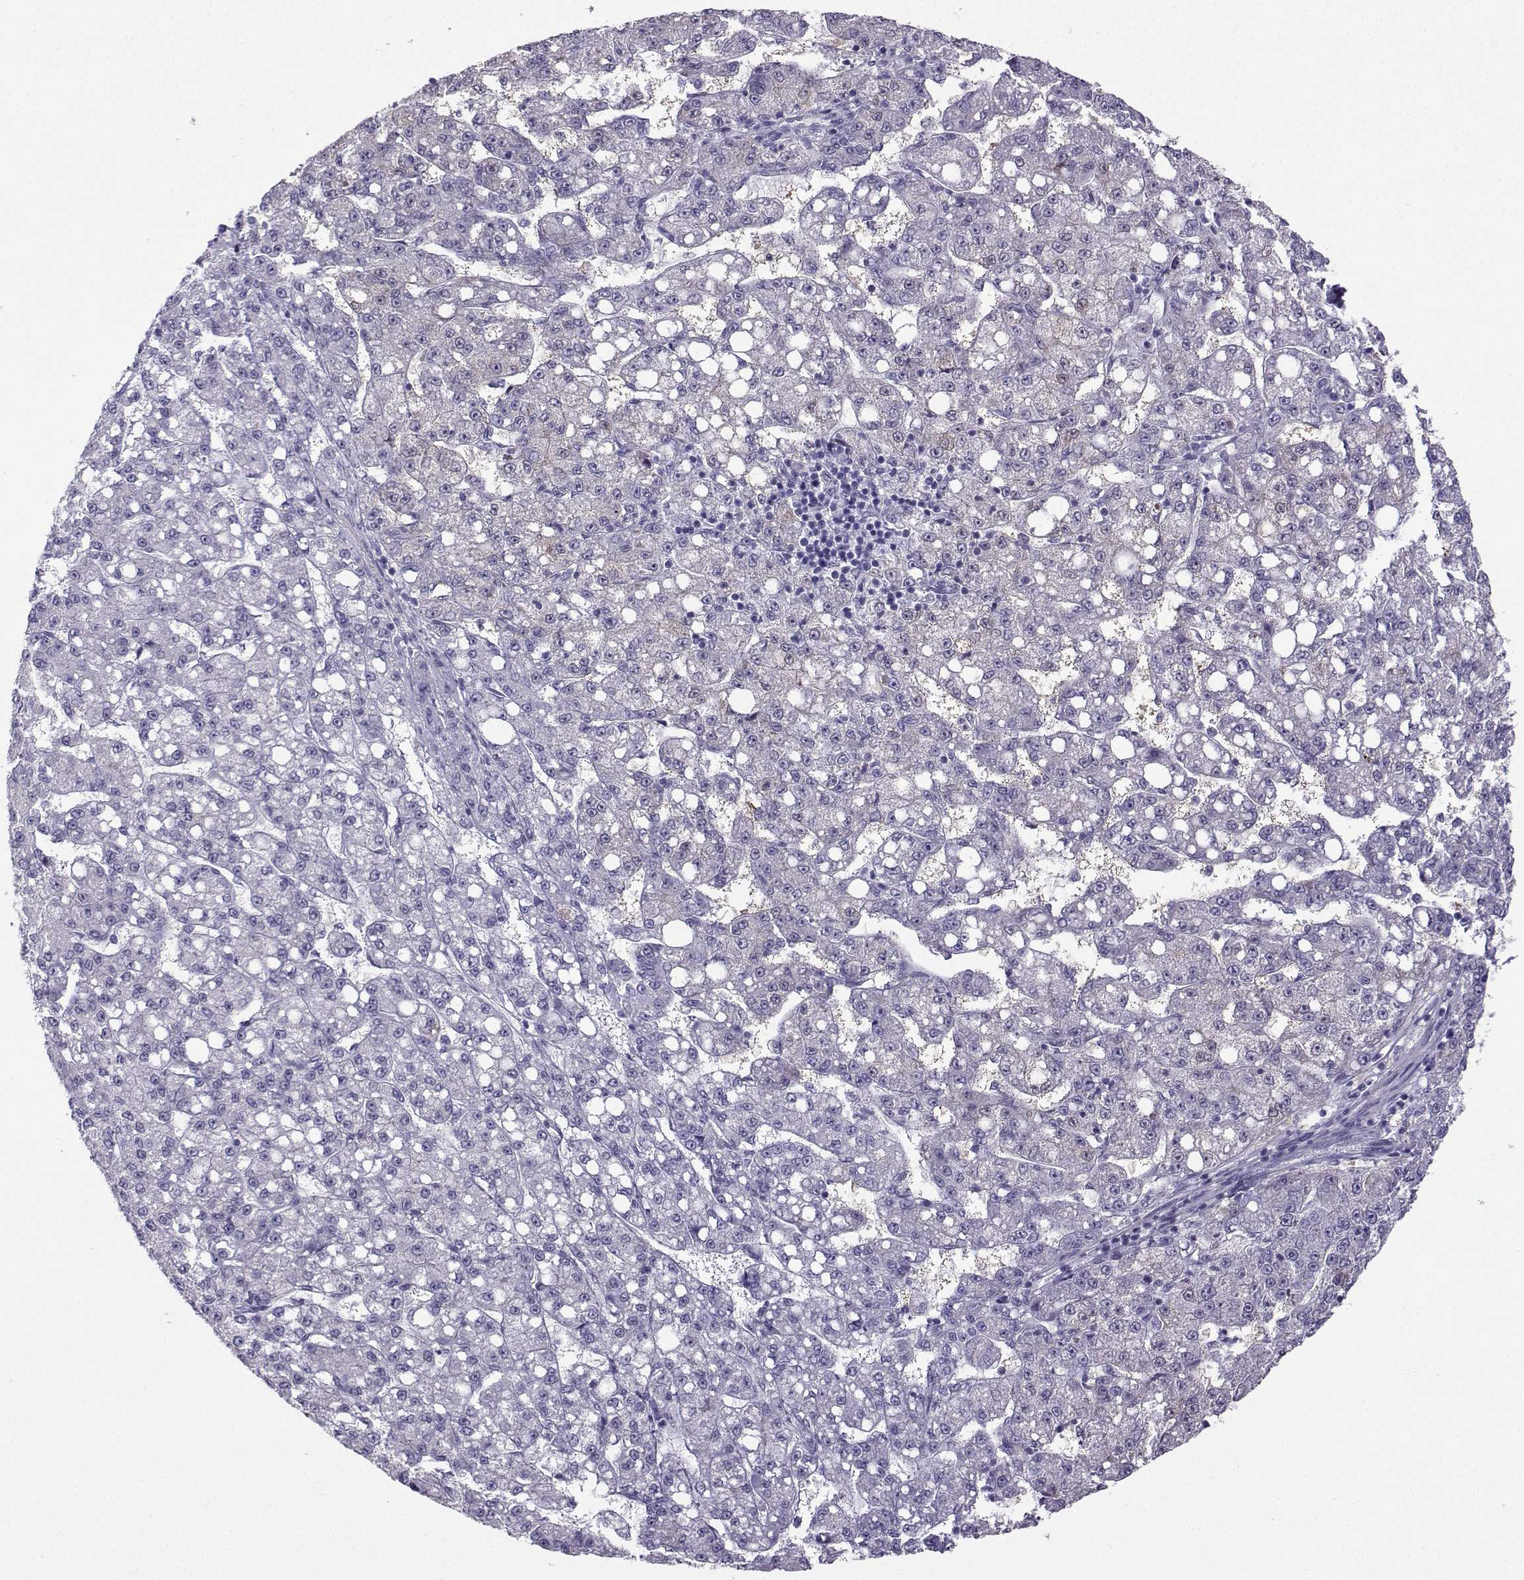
{"staining": {"intensity": "negative", "quantity": "none", "location": "none"}, "tissue": "liver cancer", "cell_type": "Tumor cells", "image_type": "cancer", "snomed": [{"axis": "morphology", "description": "Carcinoma, Hepatocellular, NOS"}, {"axis": "topography", "description": "Liver"}], "caption": "There is no significant staining in tumor cells of hepatocellular carcinoma (liver).", "gene": "ZBTB8B", "patient": {"sex": "female", "age": 65}}